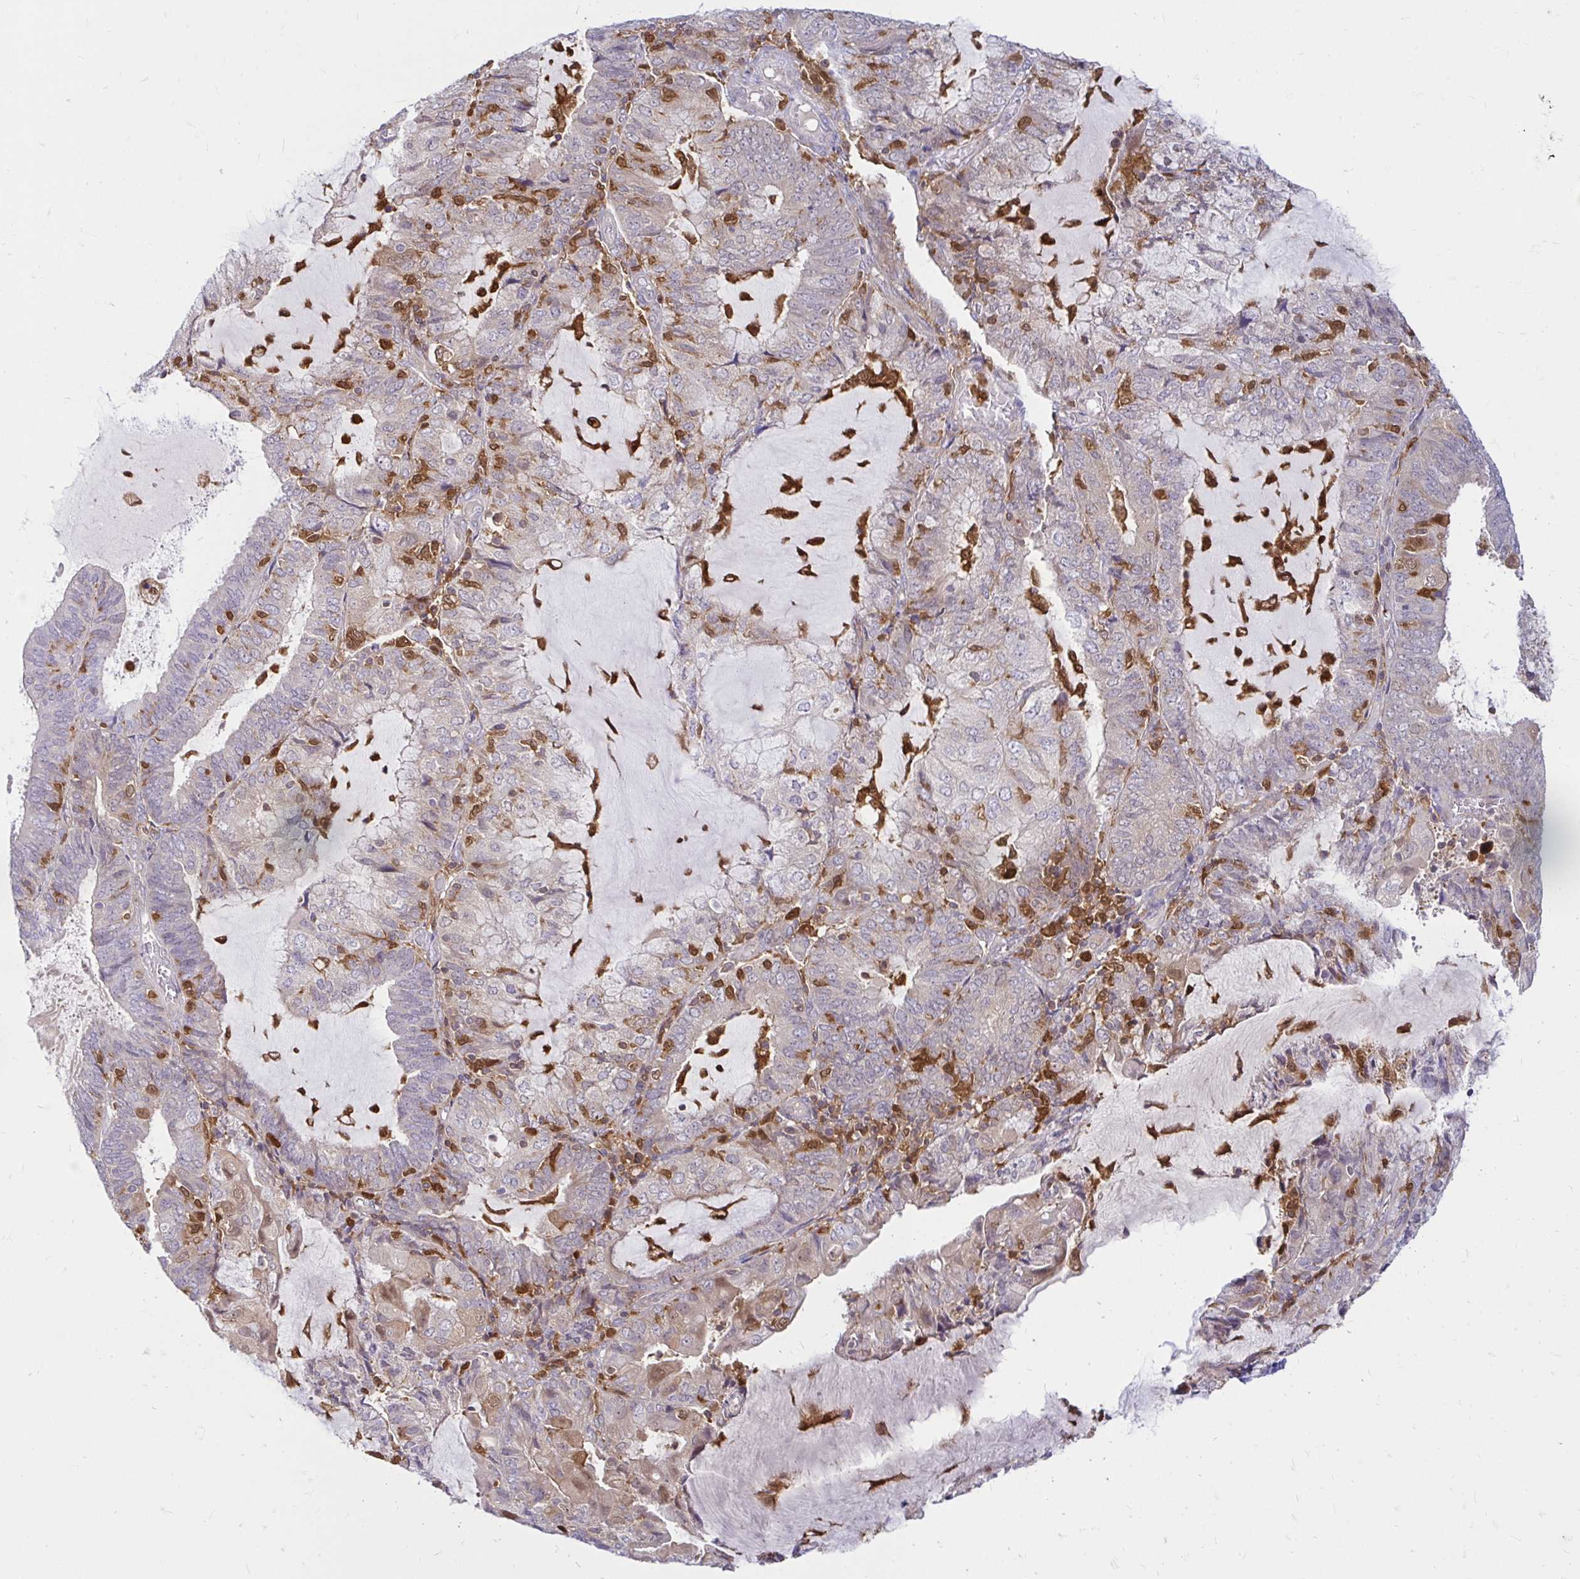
{"staining": {"intensity": "weak", "quantity": "<25%", "location": "cytoplasmic/membranous"}, "tissue": "endometrial cancer", "cell_type": "Tumor cells", "image_type": "cancer", "snomed": [{"axis": "morphology", "description": "Adenocarcinoma, NOS"}, {"axis": "topography", "description": "Endometrium"}], "caption": "This is a image of immunohistochemistry staining of adenocarcinoma (endometrial), which shows no positivity in tumor cells.", "gene": "PYCARD", "patient": {"sex": "female", "age": 81}}